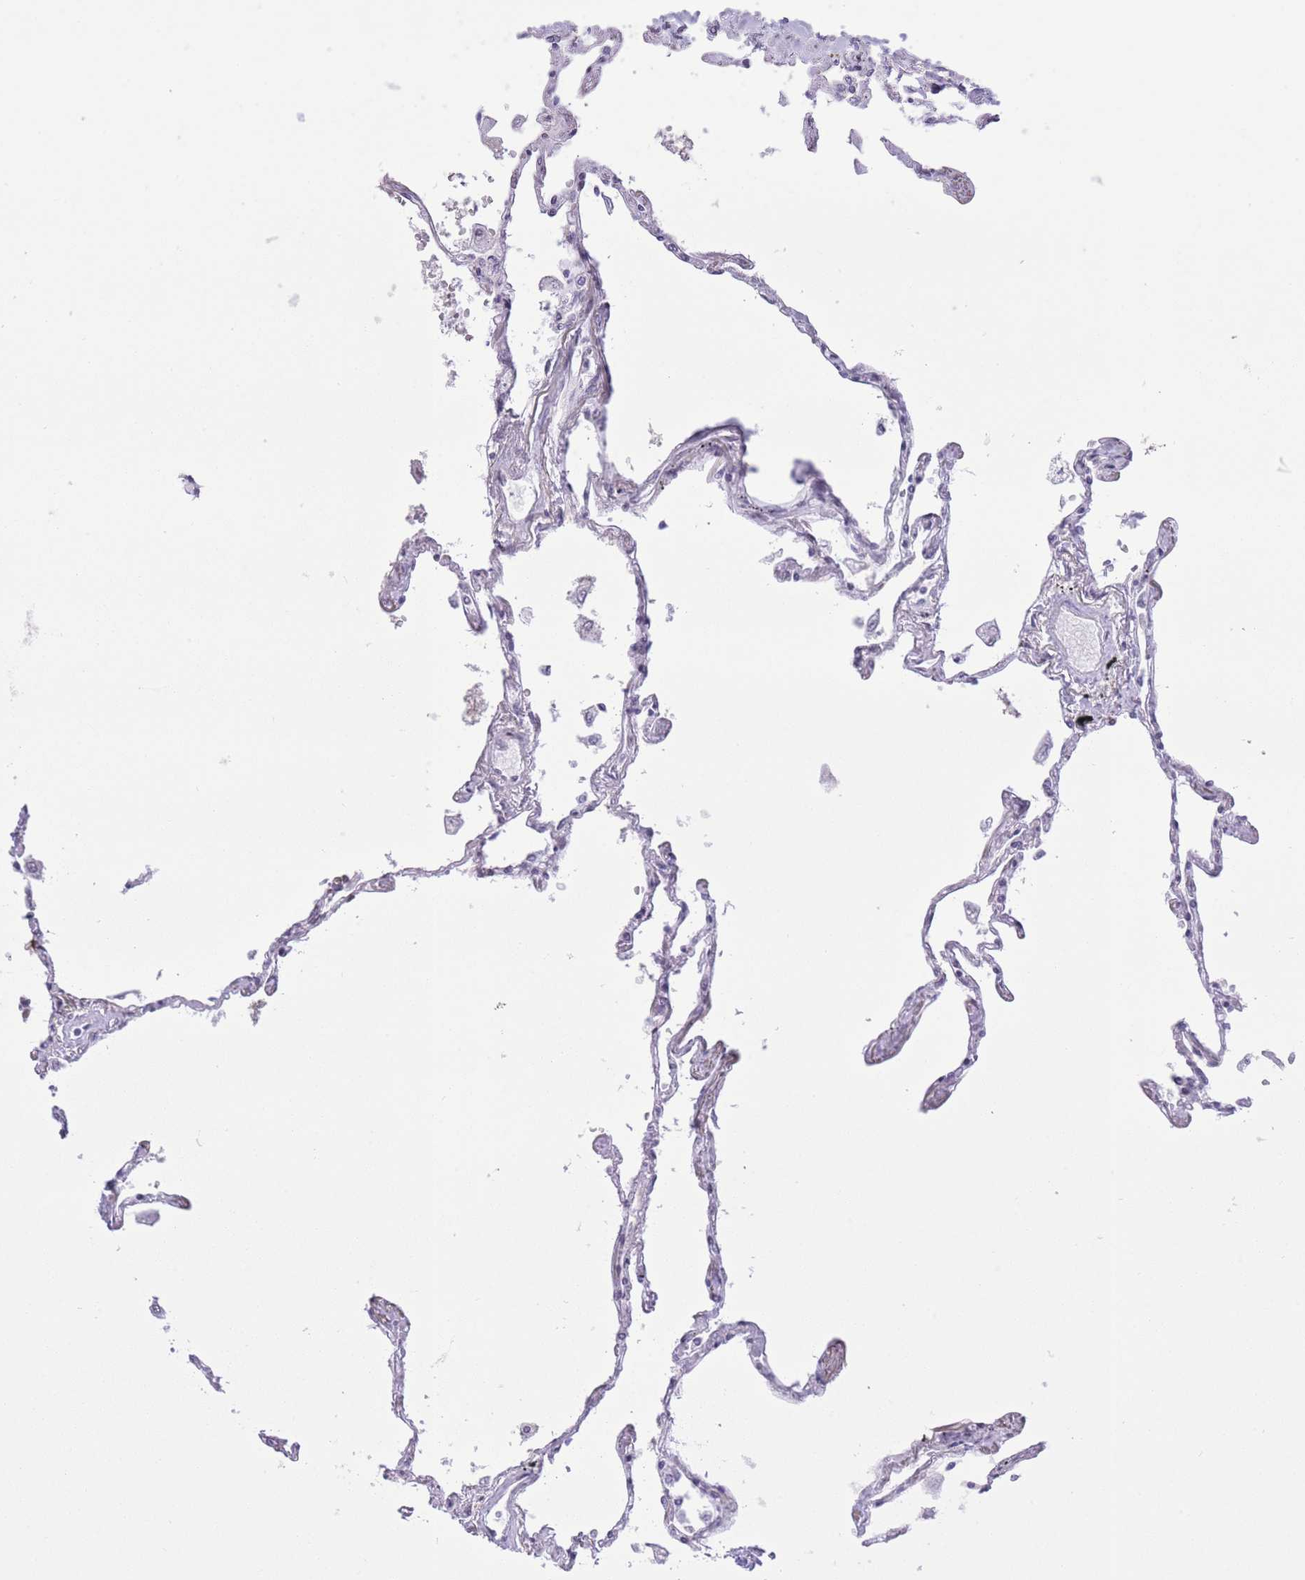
{"staining": {"intensity": "moderate", "quantity": "25%-75%", "location": "nuclear"}, "tissue": "lung", "cell_type": "Alveolar cells", "image_type": "normal", "snomed": [{"axis": "morphology", "description": "Normal tissue, NOS"}, {"axis": "topography", "description": "Lung"}], "caption": "Immunohistochemical staining of normal human lung displays medium levels of moderate nuclear staining in about 25%-75% of alveolar cells. (Brightfield microscopy of DAB IHC at high magnification).", "gene": "ZBED5", "patient": {"sex": "female", "age": 67}}